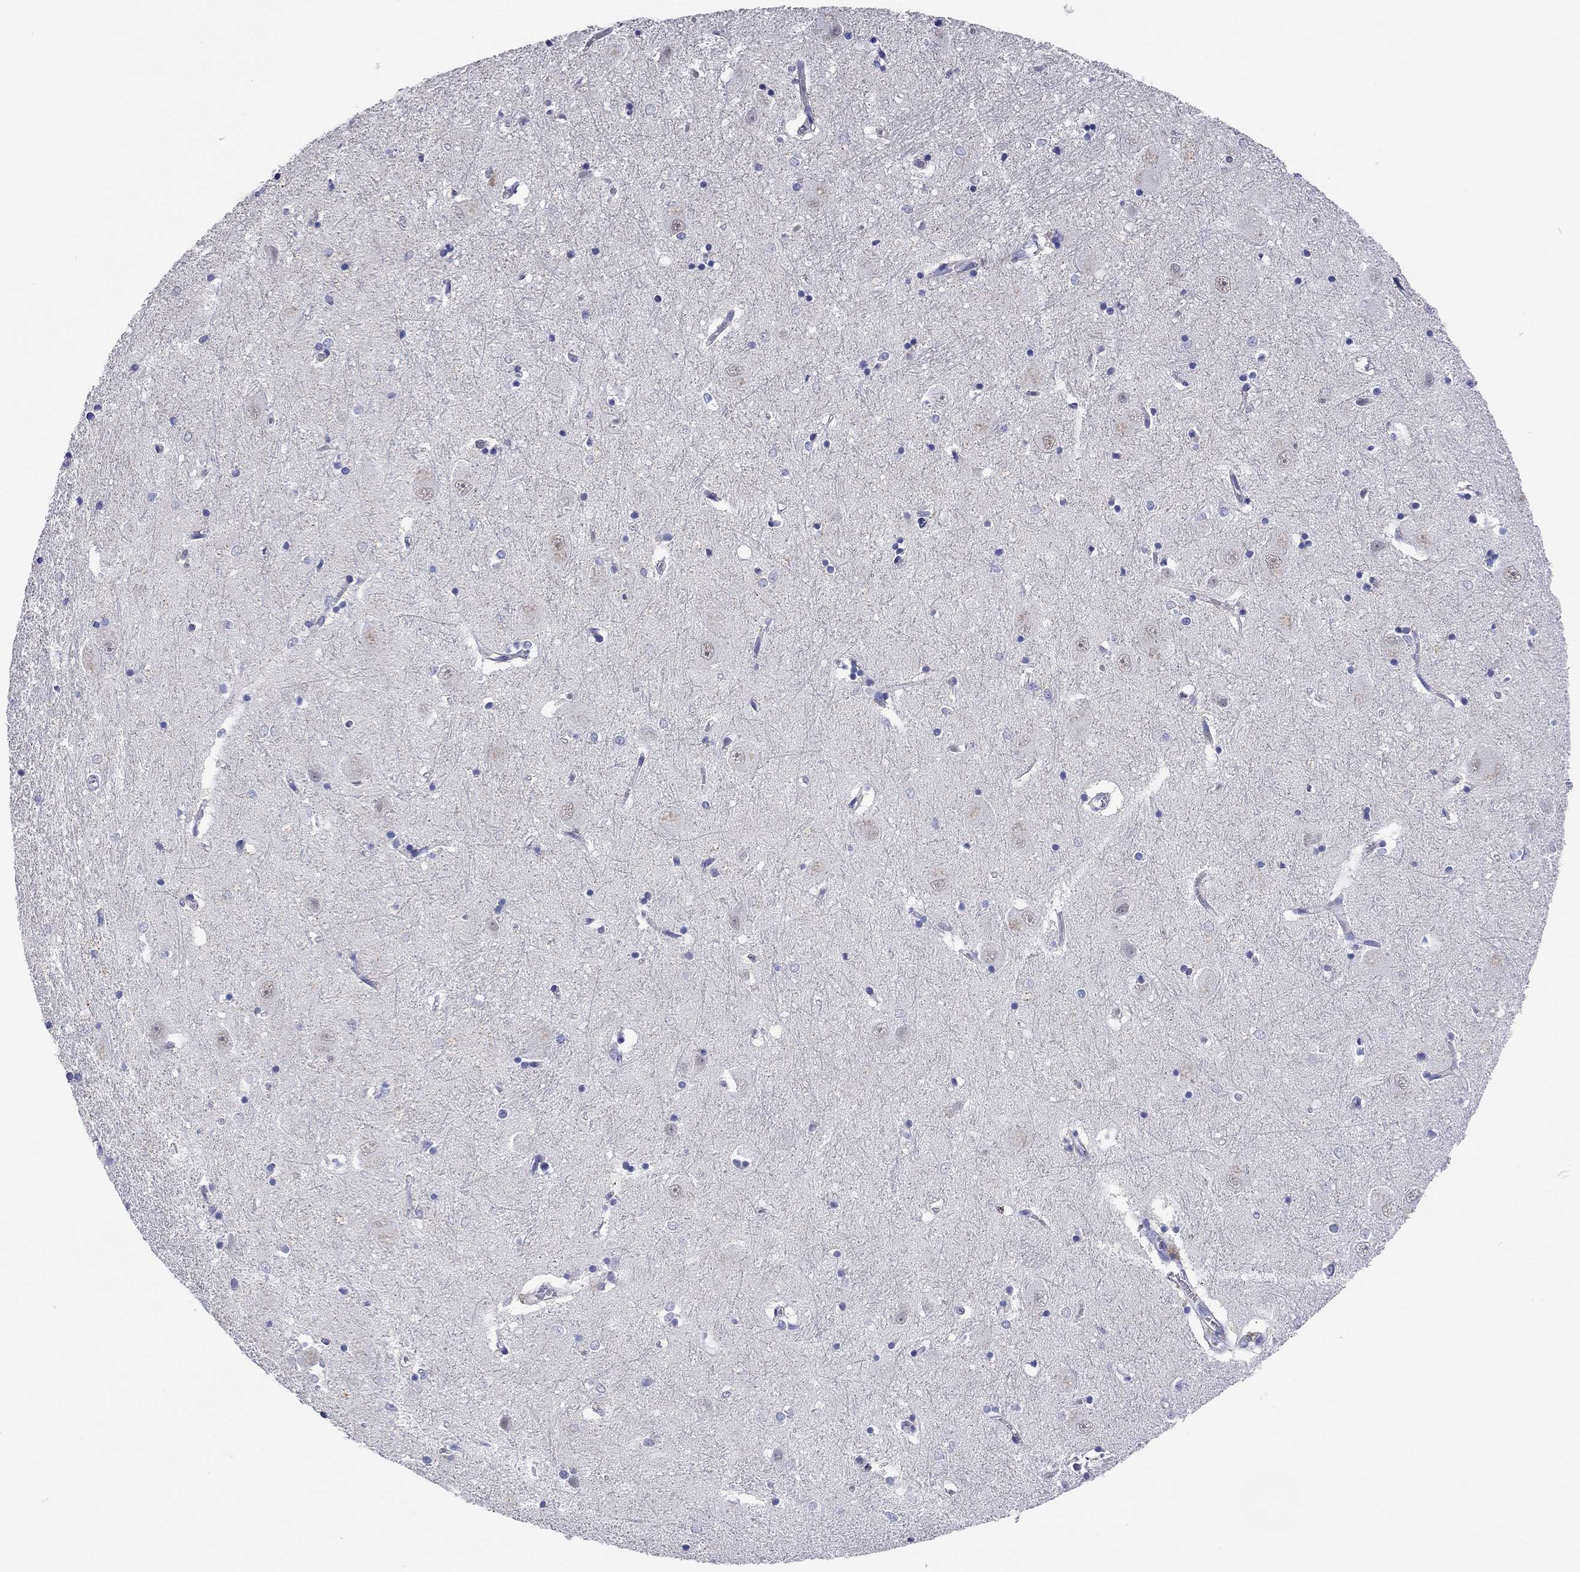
{"staining": {"intensity": "weak", "quantity": "<25%", "location": "cytoplasmic/membranous"}, "tissue": "caudate", "cell_type": "Glial cells", "image_type": "normal", "snomed": [{"axis": "morphology", "description": "Normal tissue, NOS"}, {"axis": "topography", "description": "Lateral ventricle wall"}], "caption": "The image displays no staining of glial cells in normal caudate. (DAB (3,3'-diaminobenzidine) immunohistochemistry, high magnification).", "gene": "ENSG00000269035", "patient": {"sex": "male", "age": 54}}